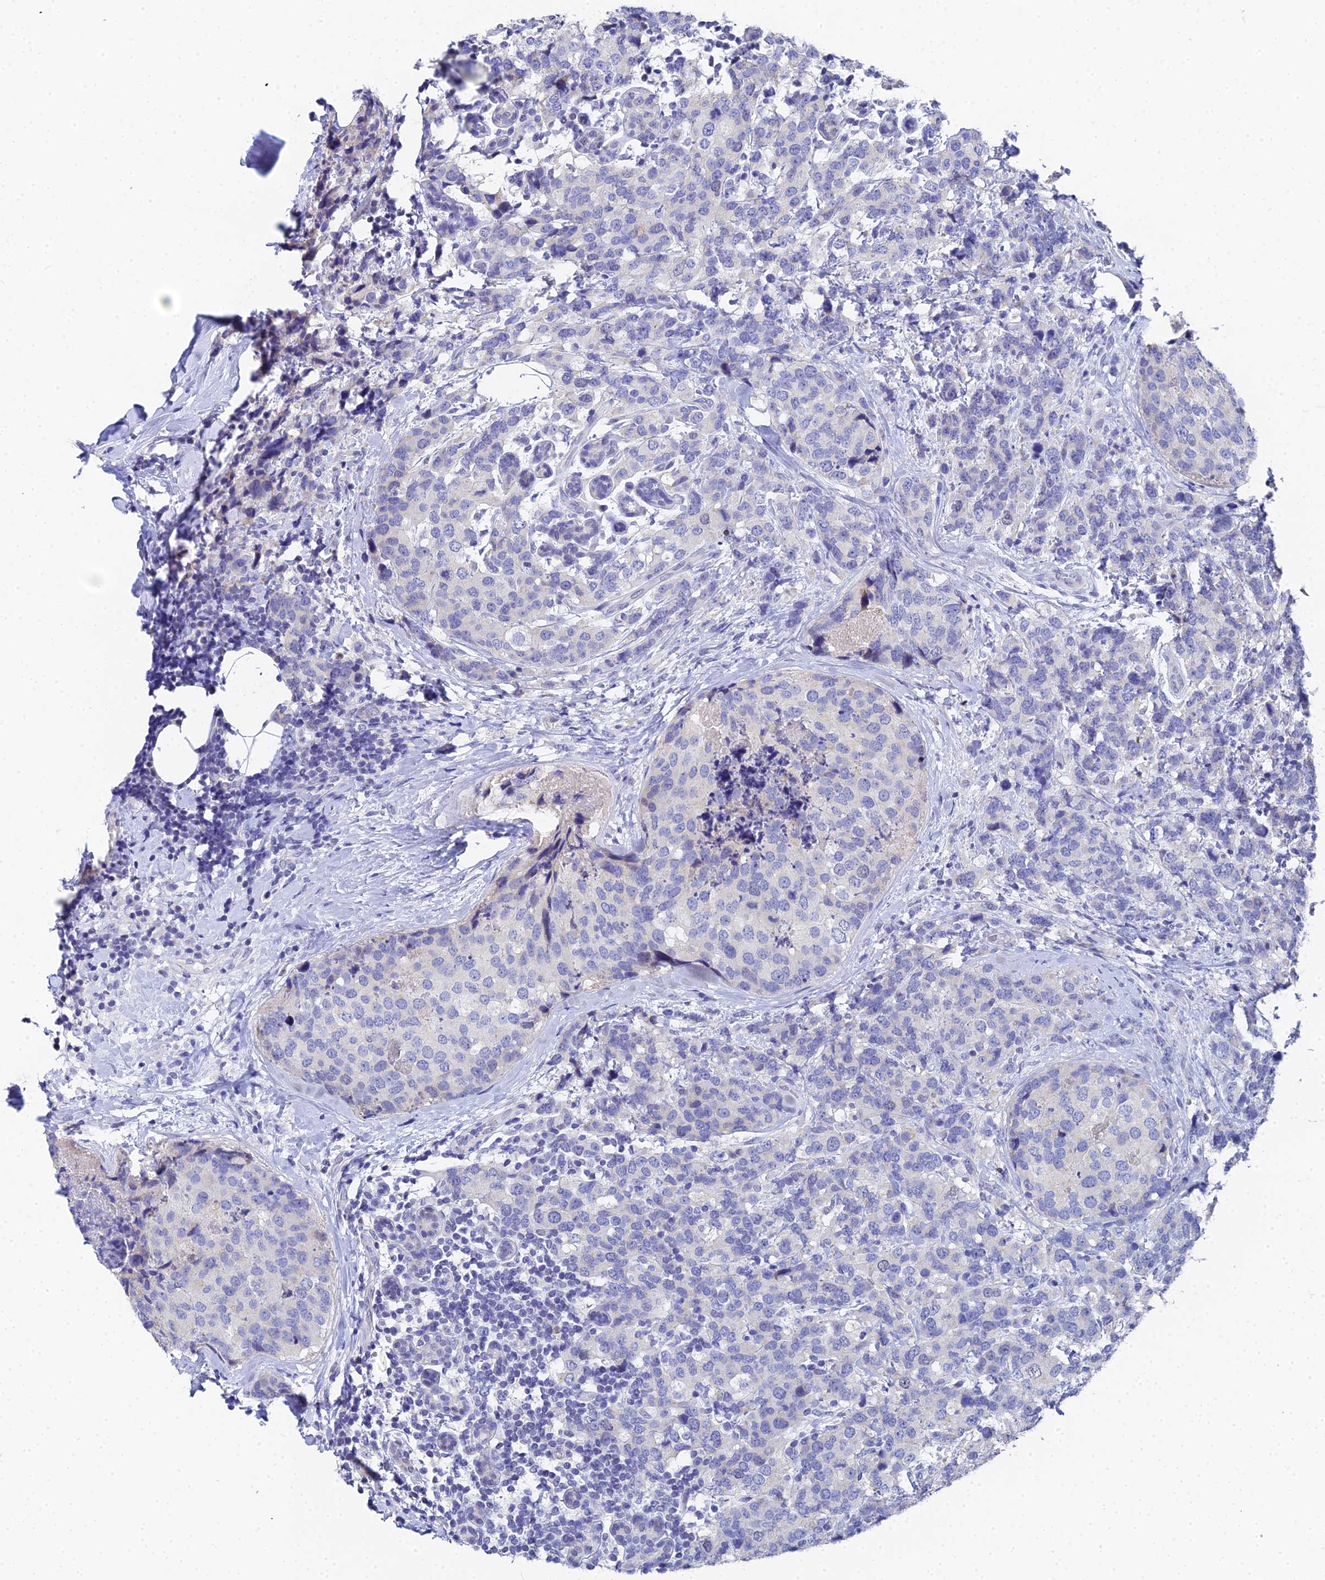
{"staining": {"intensity": "negative", "quantity": "none", "location": "none"}, "tissue": "breast cancer", "cell_type": "Tumor cells", "image_type": "cancer", "snomed": [{"axis": "morphology", "description": "Lobular carcinoma"}, {"axis": "topography", "description": "Breast"}], "caption": "A histopathology image of lobular carcinoma (breast) stained for a protein shows no brown staining in tumor cells. The staining was performed using DAB to visualize the protein expression in brown, while the nuclei were stained in blue with hematoxylin (Magnification: 20x).", "gene": "OCM", "patient": {"sex": "female", "age": 59}}